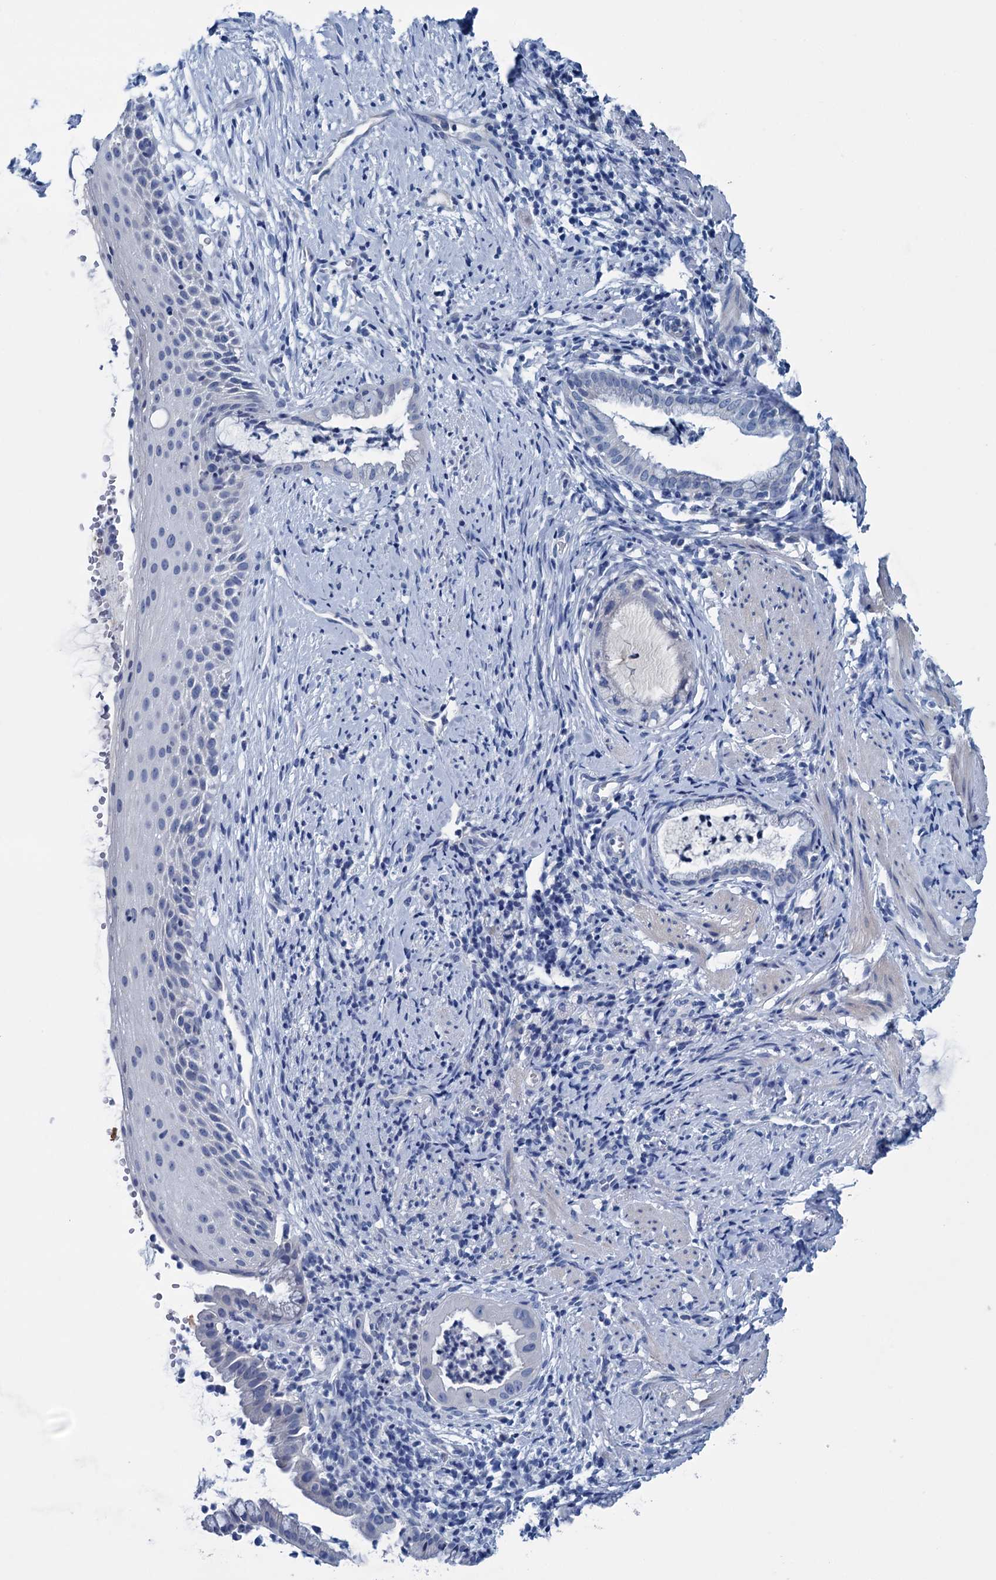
{"staining": {"intensity": "negative", "quantity": "none", "location": "none"}, "tissue": "cervix", "cell_type": "Glandular cells", "image_type": "normal", "snomed": [{"axis": "morphology", "description": "Normal tissue, NOS"}, {"axis": "topography", "description": "Cervix"}], "caption": "Micrograph shows no significant protein staining in glandular cells of benign cervix.", "gene": "MYOZ3", "patient": {"sex": "female", "age": 36}}